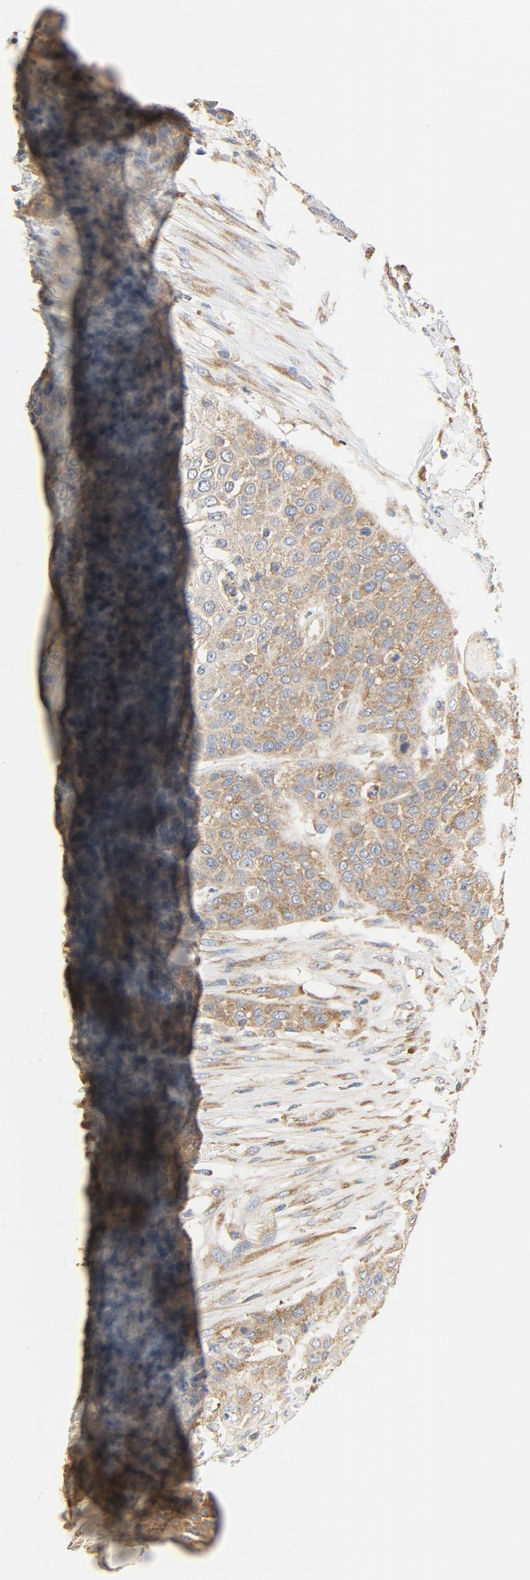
{"staining": {"intensity": "moderate", "quantity": ">75%", "location": "cytoplasmic/membranous"}, "tissue": "urothelial cancer", "cell_type": "Tumor cells", "image_type": "cancer", "snomed": [{"axis": "morphology", "description": "Urothelial carcinoma, High grade"}, {"axis": "topography", "description": "Urinary bladder"}], "caption": "Urothelial cancer stained with DAB immunohistochemistry (IHC) exhibits medium levels of moderate cytoplasmic/membranous staining in about >75% of tumor cells.", "gene": "RPS6", "patient": {"sex": "male", "age": 74}}